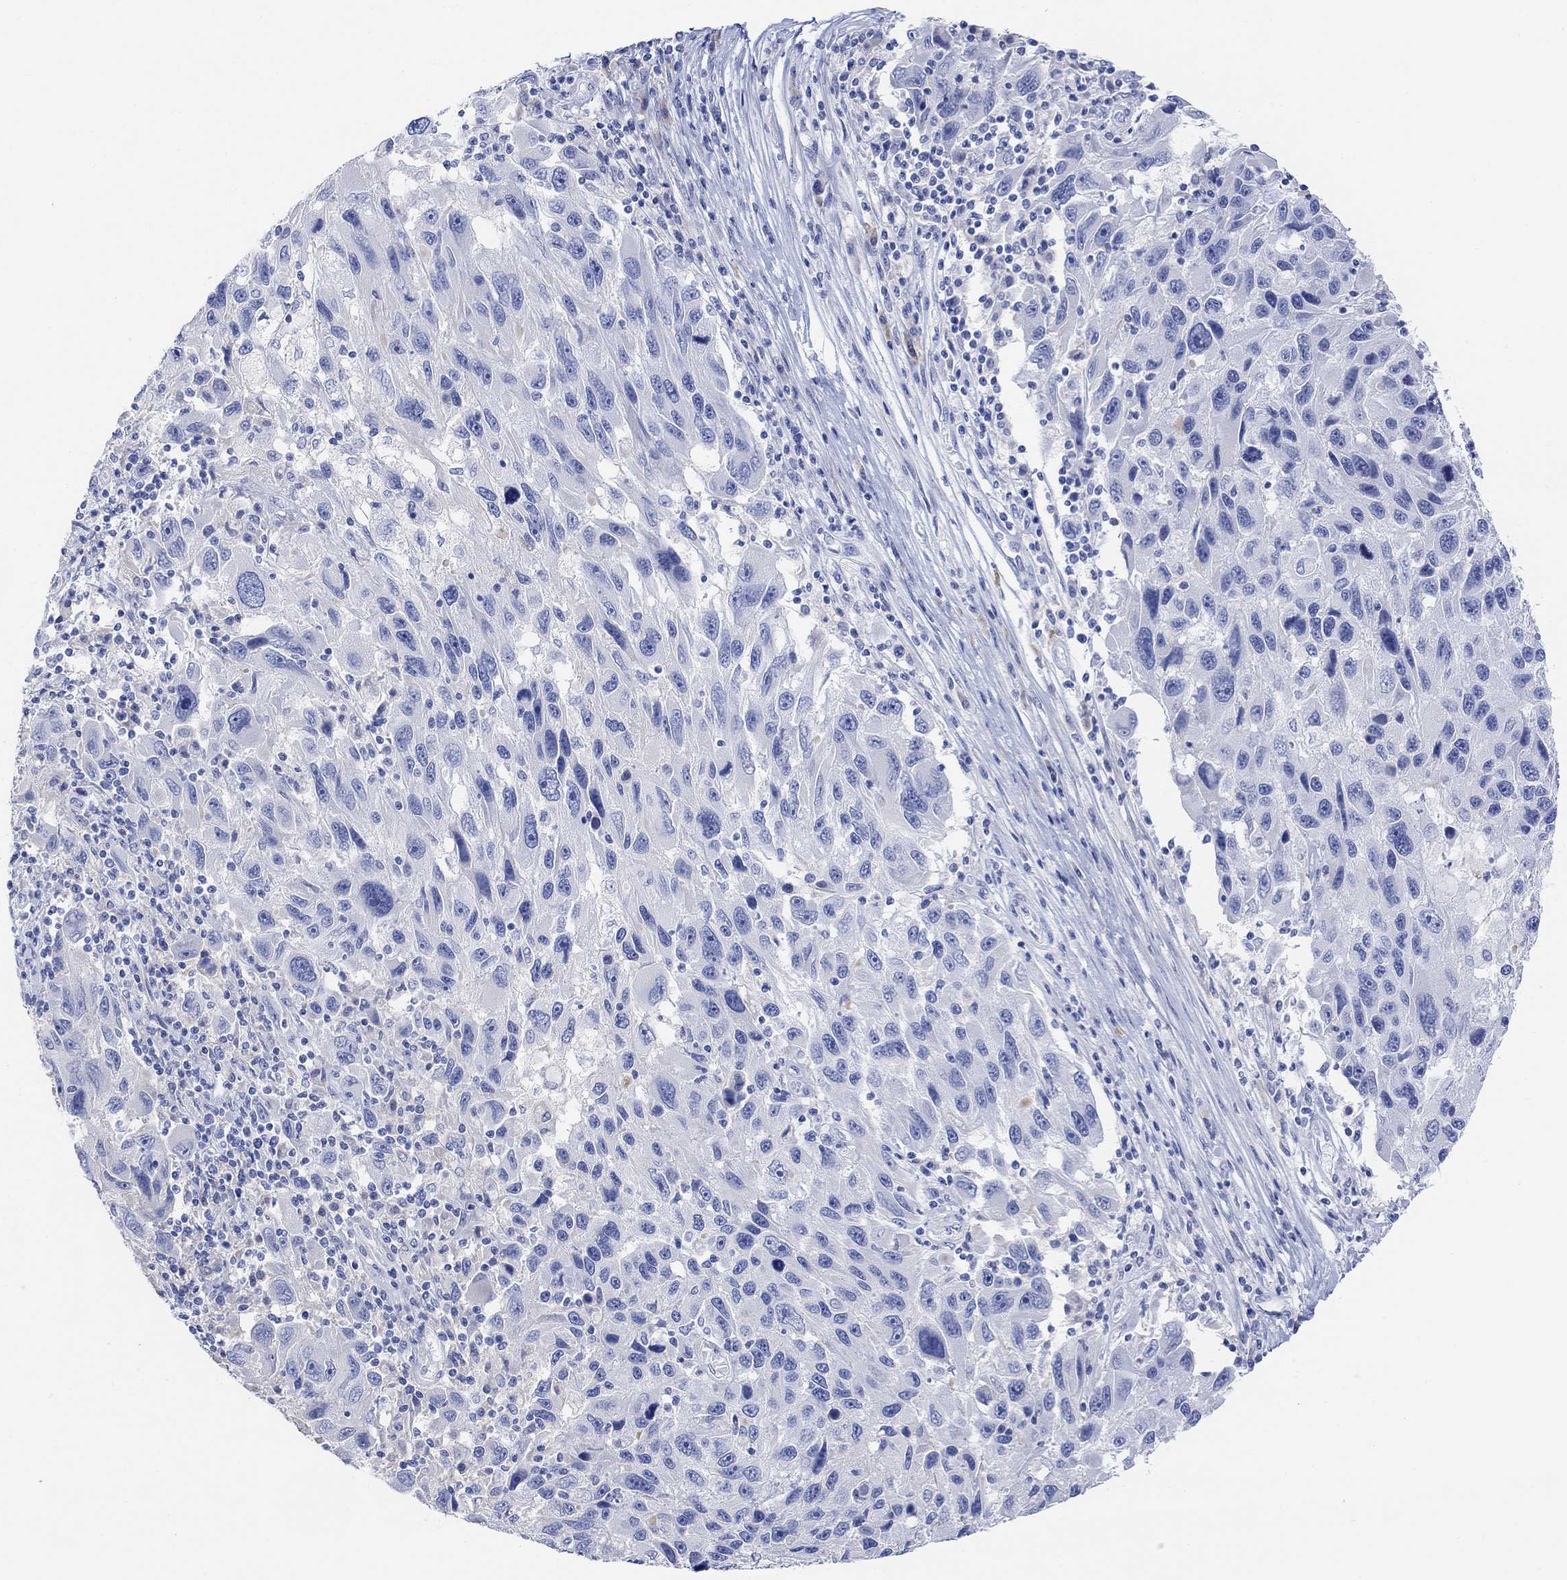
{"staining": {"intensity": "negative", "quantity": "none", "location": "none"}, "tissue": "melanoma", "cell_type": "Tumor cells", "image_type": "cancer", "snomed": [{"axis": "morphology", "description": "Malignant melanoma, NOS"}, {"axis": "topography", "description": "Skin"}], "caption": "Immunohistochemistry (IHC) micrograph of neoplastic tissue: melanoma stained with DAB (3,3'-diaminobenzidine) reveals no significant protein expression in tumor cells.", "gene": "GNG13", "patient": {"sex": "male", "age": 53}}